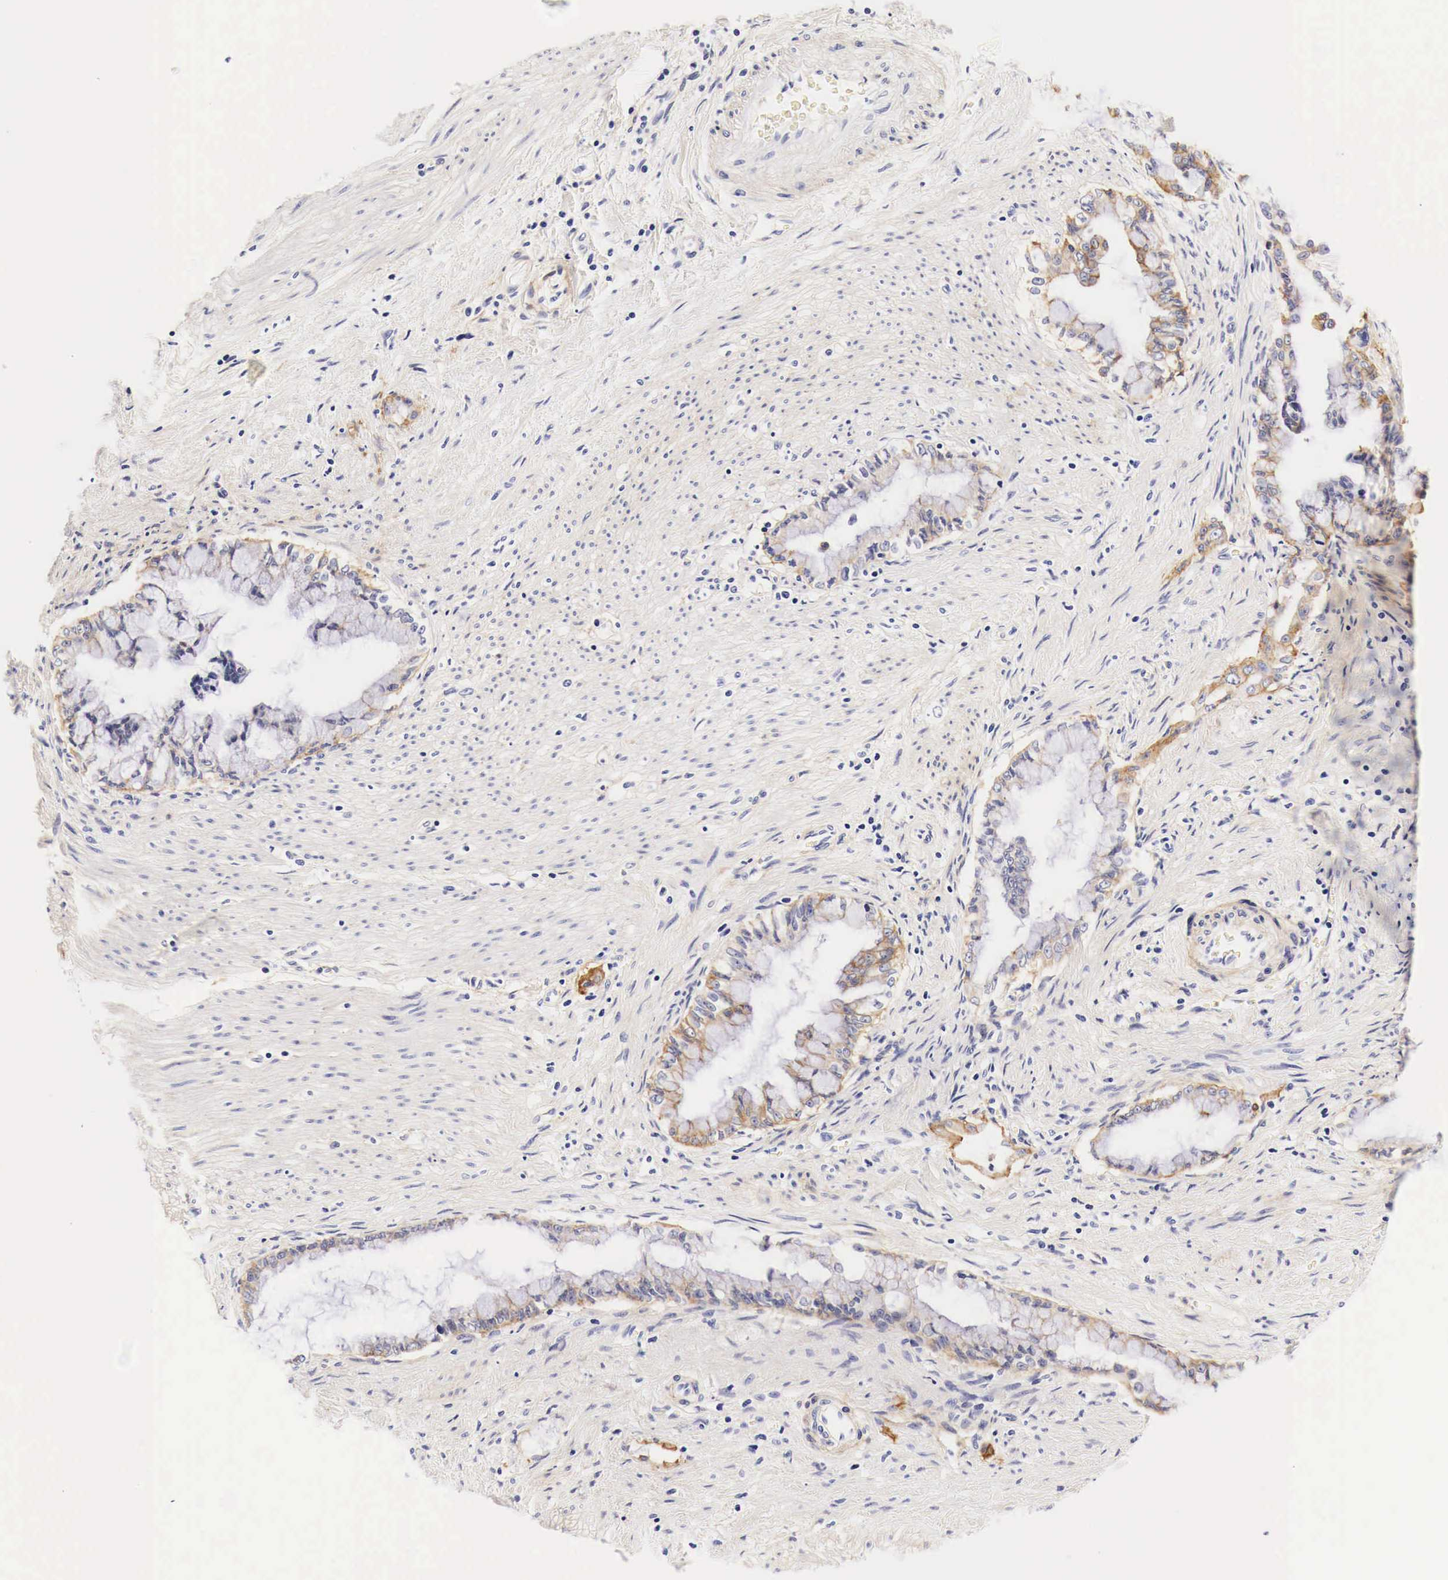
{"staining": {"intensity": "weak", "quantity": "25%-75%", "location": "cytoplasmic/membranous"}, "tissue": "pancreatic cancer", "cell_type": "Tumor cells", "image_type": "cancer", "snomed": [{"axis": "morphology", "description": "Adenocarcinoma, NOS"}, {"axis": "topography", "description": "Pancreas"}], "caption": "Human pancreatic adenocarcinoma stained with a protein marker demonstrates weak staining in tumor cells.", "gene": "EGFR", "patient": {"sex": "male", "age": 59}}